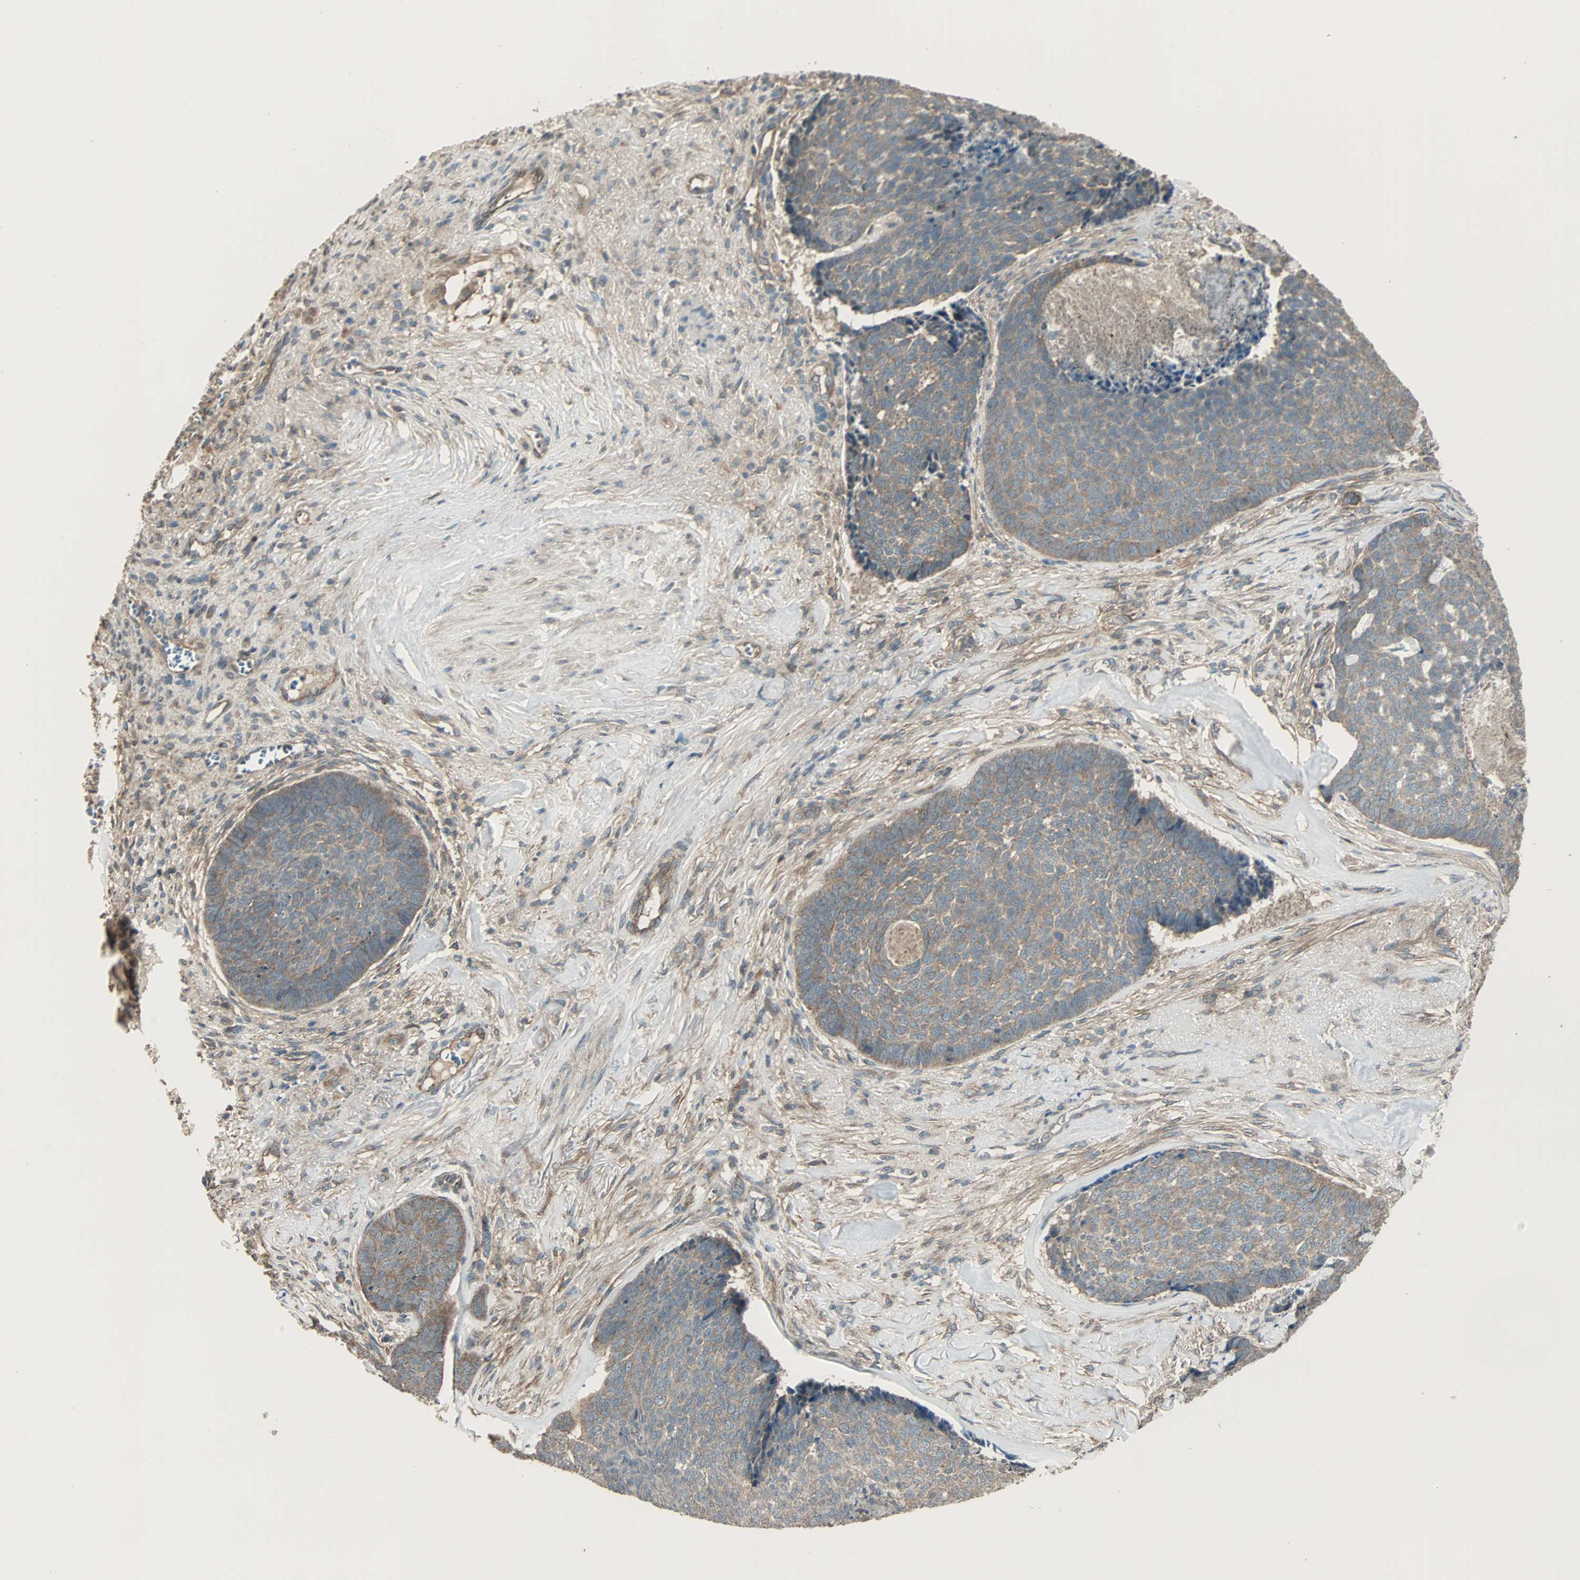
{"staining": {"intensity": "moderate", "quantity": ">75%", "location": "cytoplasmic/membranous"}, "tissue": "skin cancer", "cell_type": "Tumor cells", "image_type": "cancer", "snomed": [{"axis": "morphology", "description": "Basal cell carcinoma"}, {"axis": "topography", "description": "Skin"}], "caption": "A brown stain shows moderate cytoplasmic/membranous expression of a protein in human skin cancer (basal cell carcinoma) tumor cells.", "gene": "MAP3K21", "patient": {"sex": "male", "age": 84}}